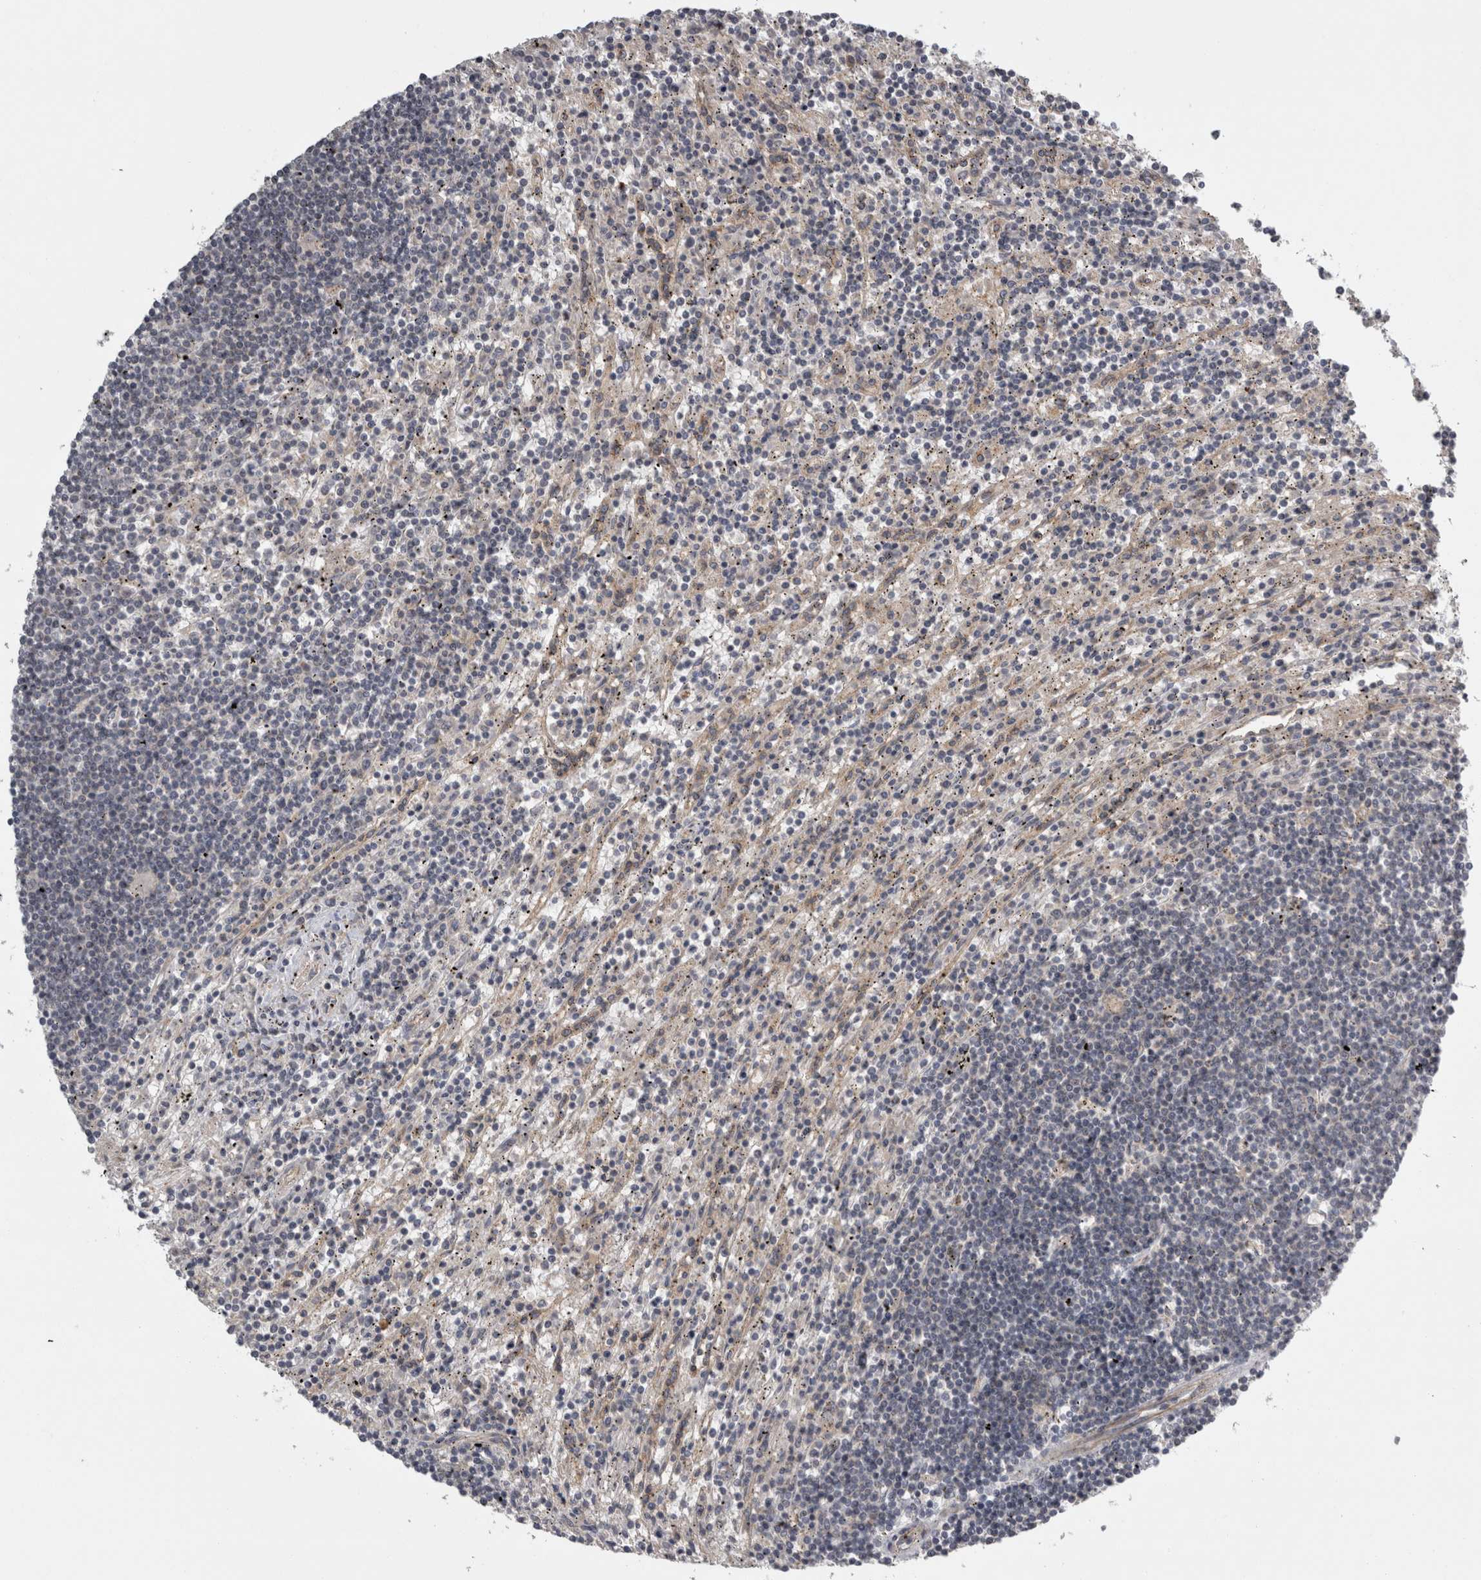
{"staining": {"intensity": "negative", "quantity": "none", "location": "none"}, "tissue": "lymphoma", "cell_type": "Tumor cells", "image_type": "cancer", "snomed": [{"axis": "morphology", "description": "Malignant lymphoma, non-Hodgkin's type, Low grade"}, {"axis": "topography", "description": "Spleen"}], "caption": "Protein analysis of low-grade malignant lymphoma, non-Hodgkin's type demonstrates no significant positivity in tumor cells.", "gene": "SLCO5A1", "patient": {"sex": "male", "age": 76}}